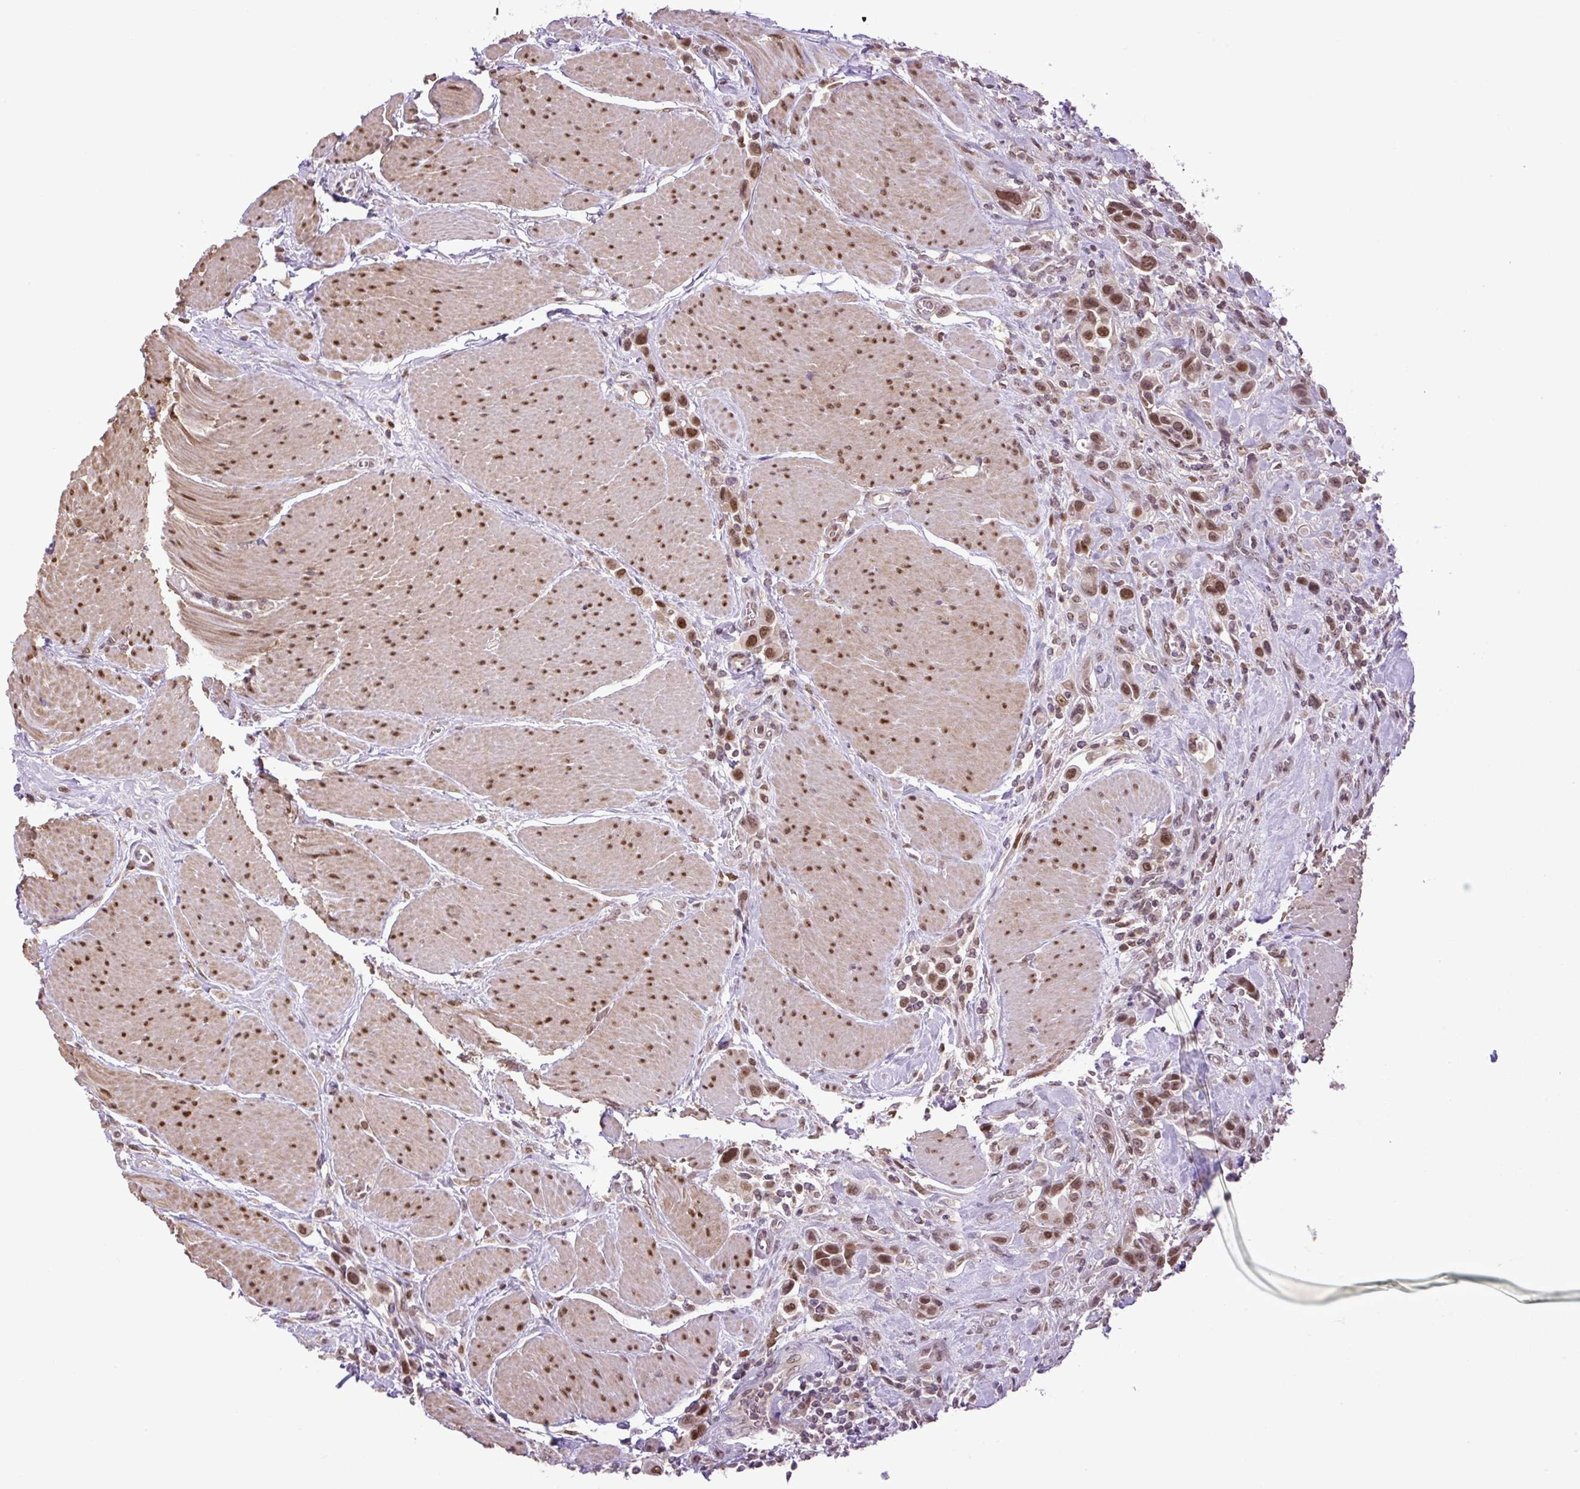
{"staining": {"intensity": "strong", "quantity": ">75%", "location": "nuclear"}, "tissue": "urothelial cancer", "cell_type": "Tumor cells", "image_type": "cancer", "snomed": [{"axis": "morphology", "description": "Urothelial carcinoma, High grade"}, {"axis": "topography", "description": "Urinary bladder"}], "caption": "Urothelial cancer stained for a protein (brown) shows strong nuclear positive expression in approximately >75% of tumor cells.", "gene": "KPNA1", "patient": {"sex": "male", "age": 50}}